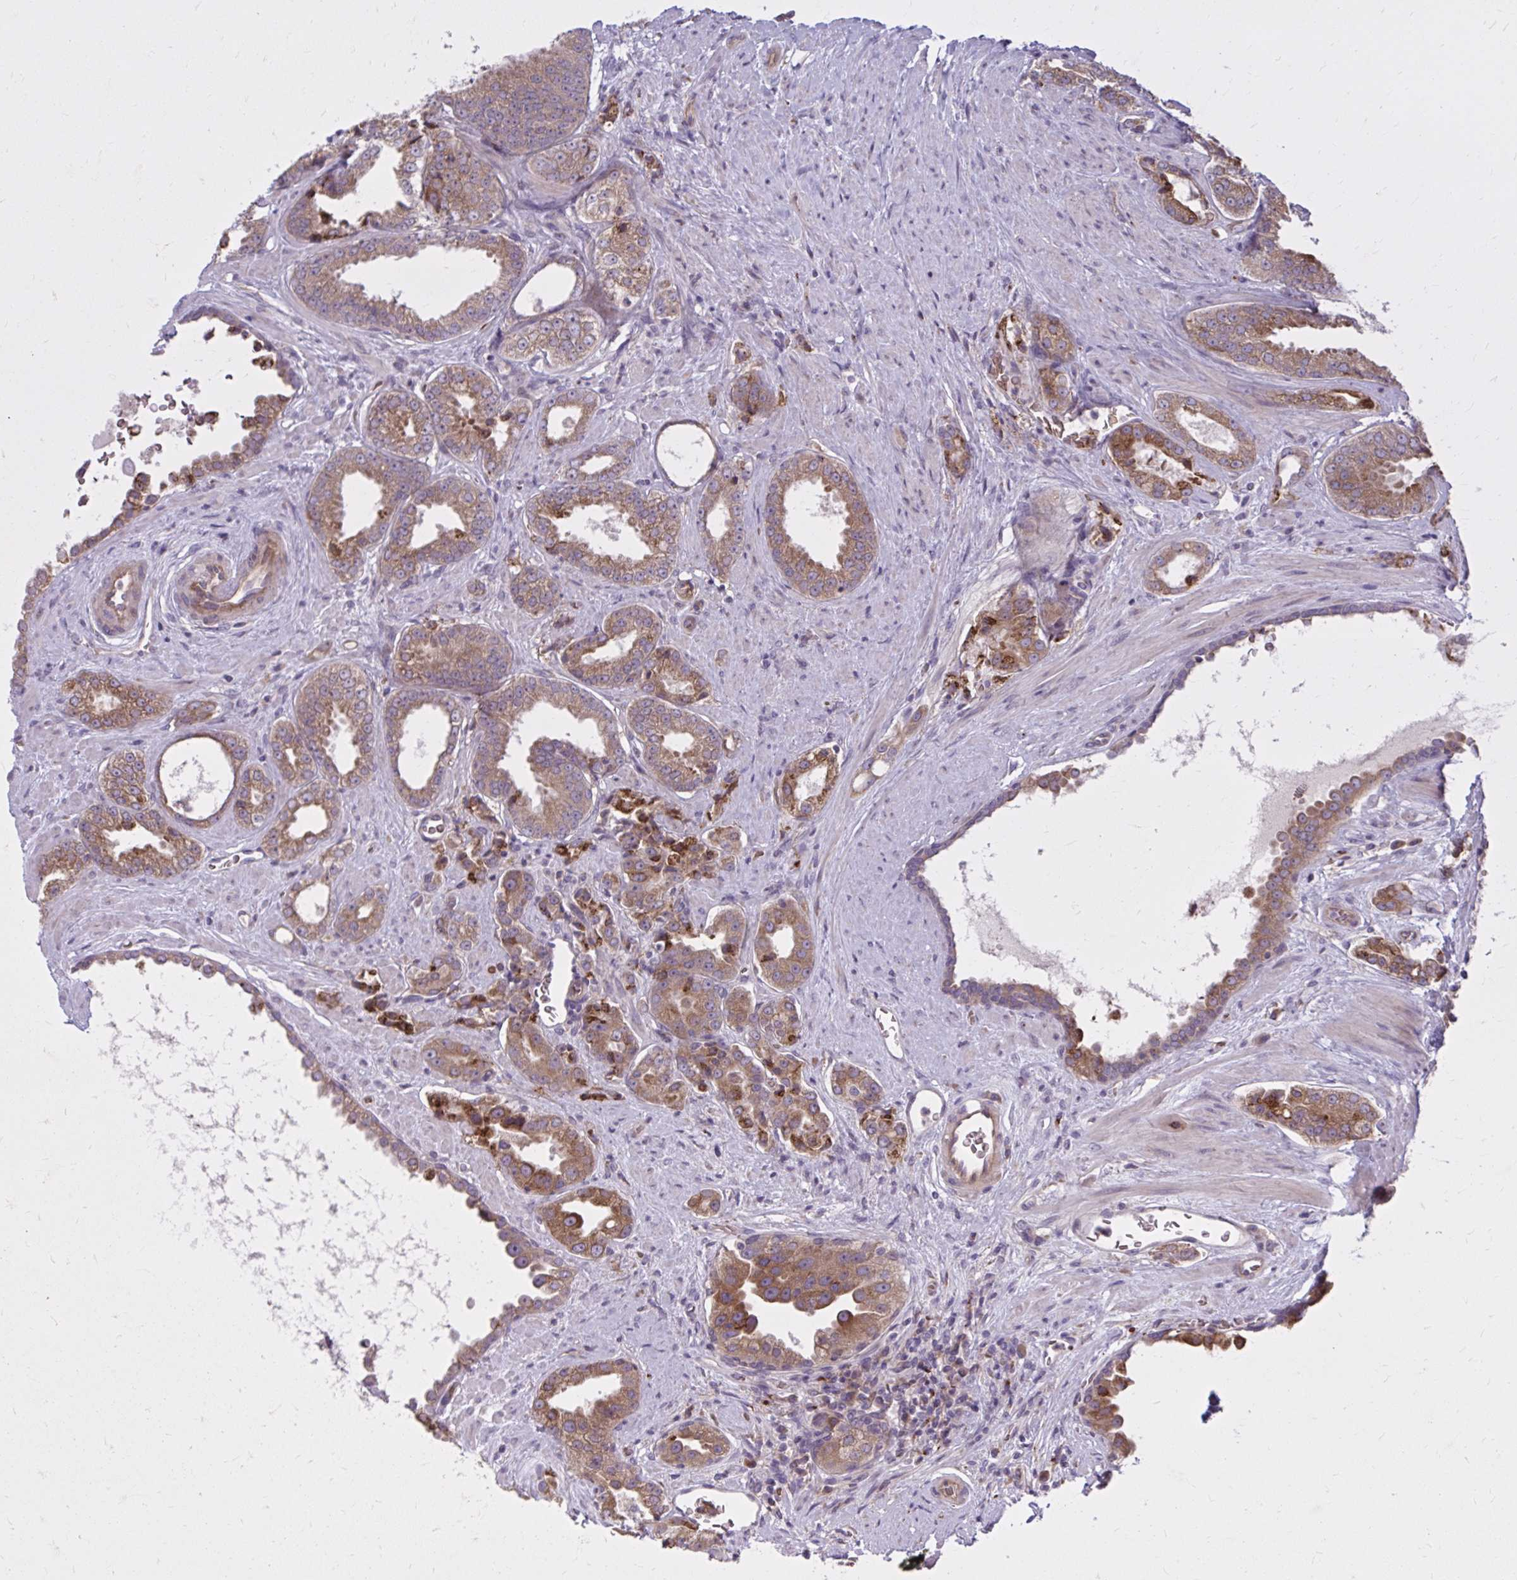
{"staining": {"intensity": "moderate", "quantity": ">75%", "location": "cytoplasmic/membranous"}, "tissue": "prostate cancer", "cell_type": "Tumor cells", "image_type": "cancer", "snomed": [{"axis": "morphology", "description": "Adenocarcinoma, Low grade"}, {"axis": "topography", "description": "Prostate"}], "caption": "The image exhibits immunohistochemical staining of prostate cancer (low-grade adenocarcinoma). There is moderate cytoplasmic/membranous staining is appreciated in about >75% of tumor cells. Ihc stains the protein in brown and the nuclei are stained blue.", "gene": "SNF8", "patient": {"sex": "male", "age": 67}}